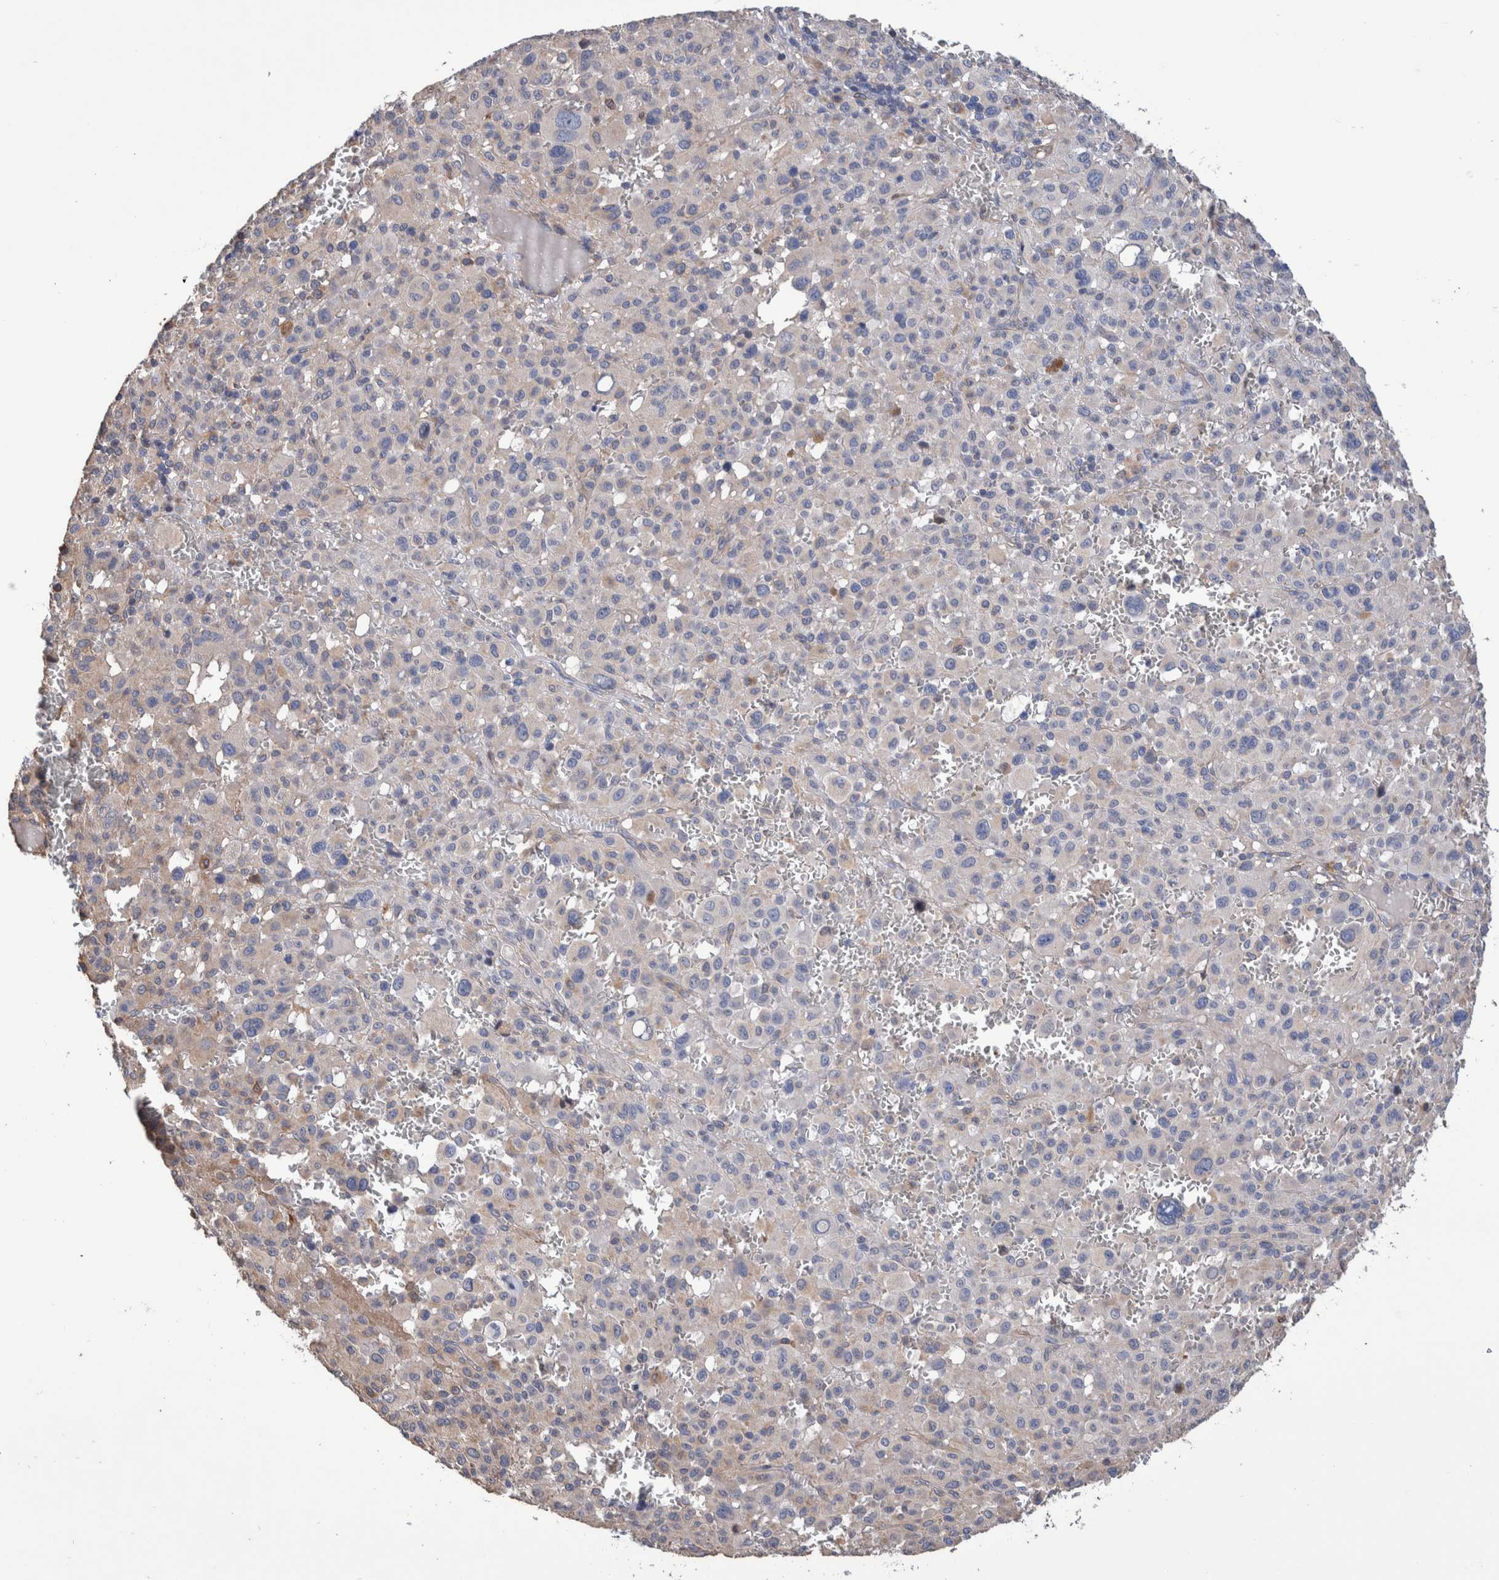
{"staining": {"intensity": "negative", "quantity": "none", "location": "none"}, "tissue": "melanoma", "cell_type": "Tumor cells", "image_type": "cancer", "snomed": [{"axis": "morphology", "description": "Malignant melanoma, Metastatic site"}, {"axis": "topography", "description": "Skin"}], "caption": "High power microscopy image of an immunohistochemistry photomicrograph of melanoma, revealing no significant expression in tumor cells. Brightfield microscopy of immunohistochemistry (IHC) stained with DAB (3,3'-diaminobenzidine) (brown) and hematoxylin (blue), captured at high magnification.", "gene": "SLC45A4", "patient": {"sex": "female", "age": 74}}